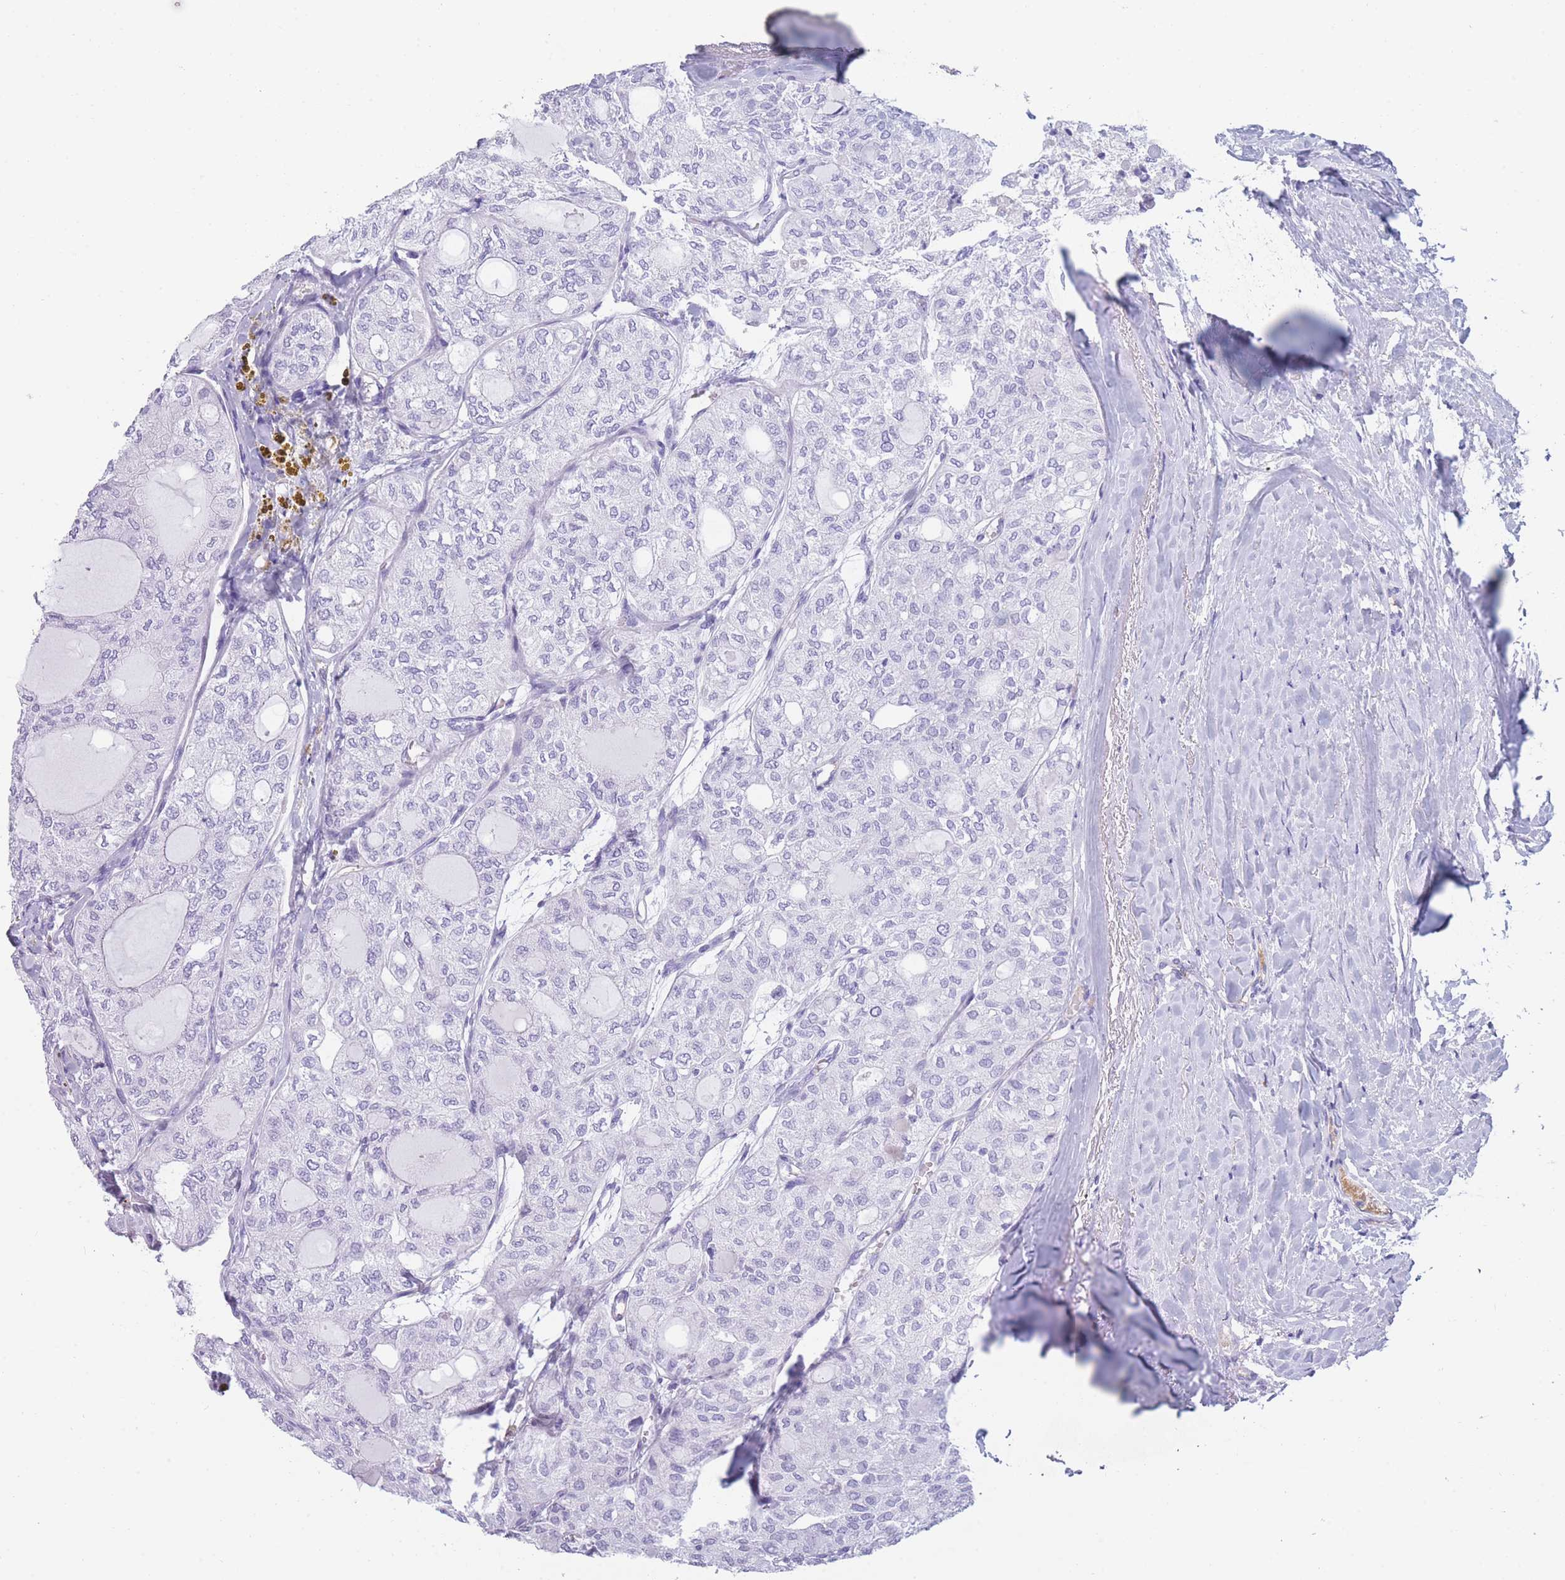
{"staining": {"intensity": "negative", "quantity": "none", "location": "none"}, "tissue": "thyroid cancer", "cell_type": "Tumor cells", "image_type": "cancer", "snomed": [{"axis": "morphology", "description": "Follicular adenoma carcinoma, NOS"}, {"axis": "topography", "description": "Thyroid gland"}], "caption": "This photomicrograph is of thyroid cancer (follicular adenoma carcinoma) stained with immunohistochemistry (IHC) to label a protein in brown with the nuclei are counter-stained blue. There is no positivity in tumor cells.", "gene": "TNFSF11", "patient": {"sex": "male", "age": 75}}